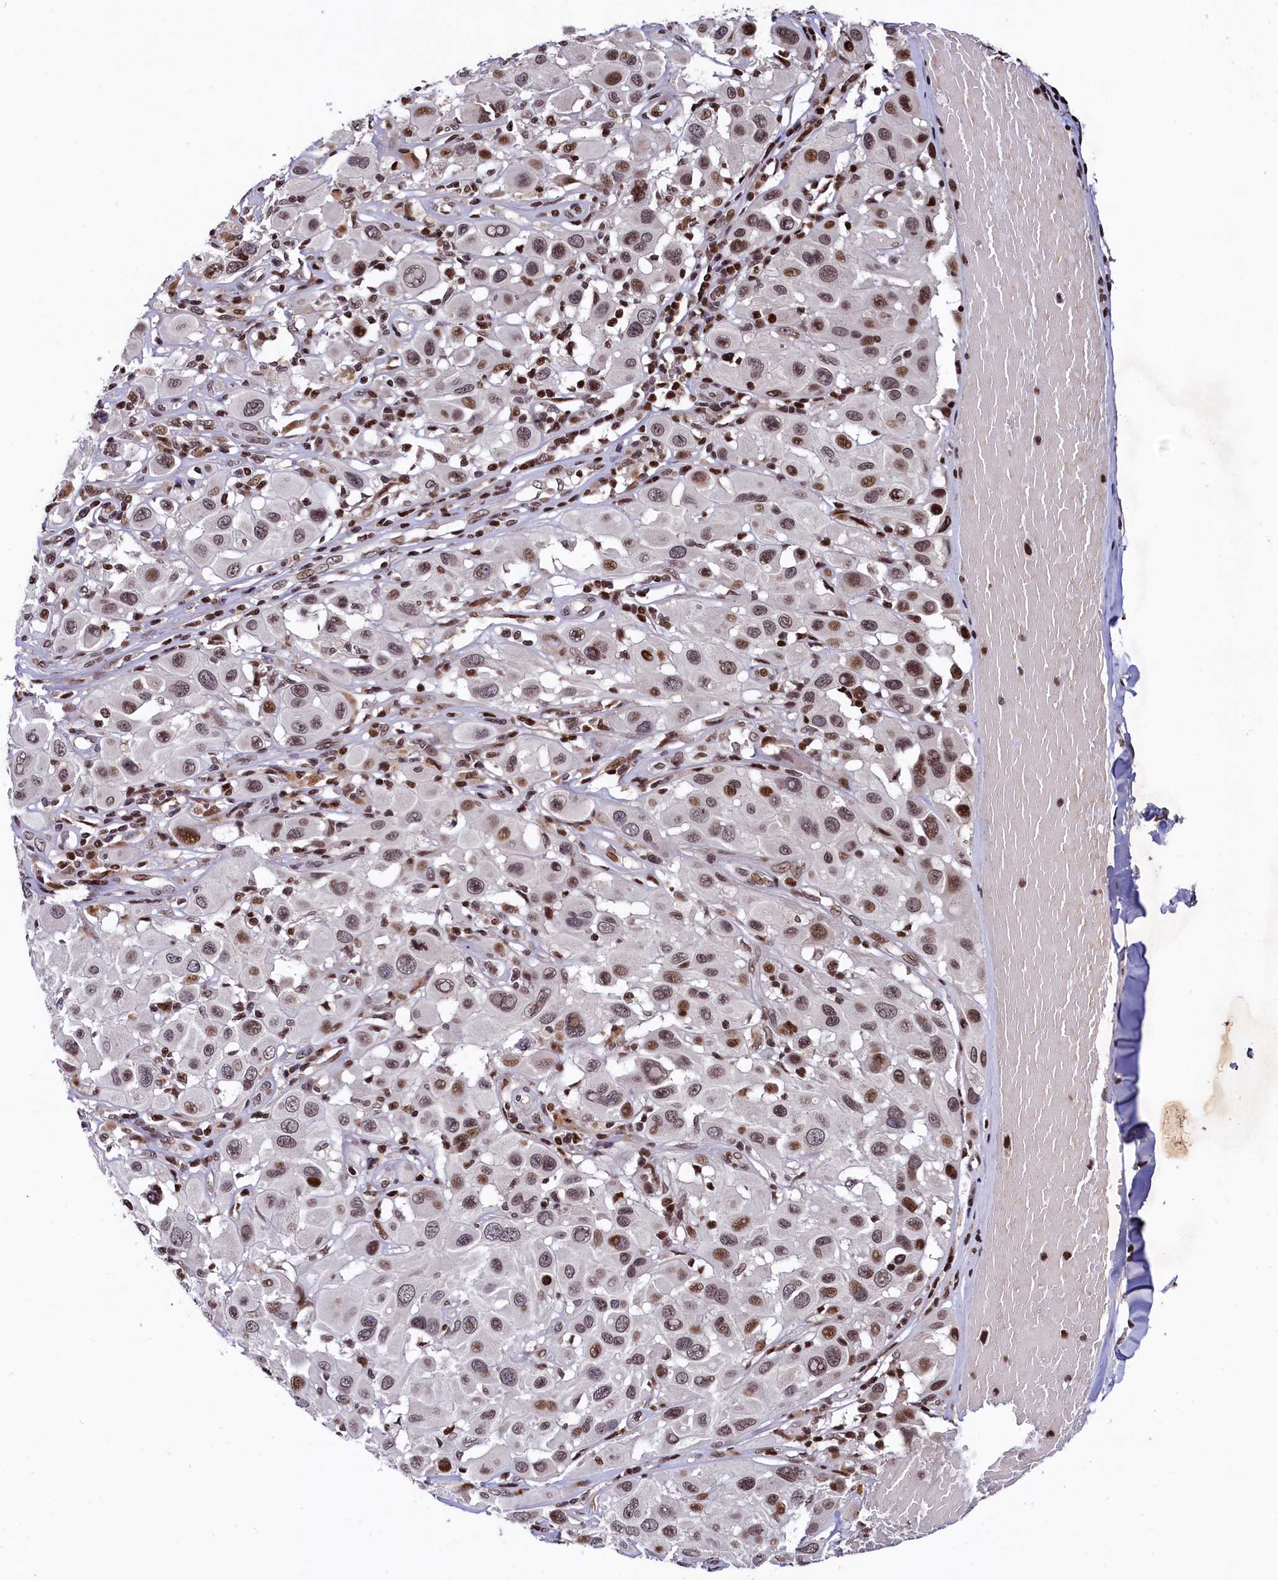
{"staining": {"intensity": "weak", "quantity": ">75%", "location": "nuclear"}, "tissue": "melanoma", "cell_type": "Tumor cells", "image_type": "cancer", "snomed": [{"axis": "morphology", "description": "Malignant melanoma, Metastatic site"}, {"axis": "topography", "description": "Skin"}], "caption": "Melanoma stained with a brown dye displays weak nuclear positive positivity in approximately >75% of tumor cells.", "gene": "FAM217B", "patient": {"sex": "male", "age": 41}}